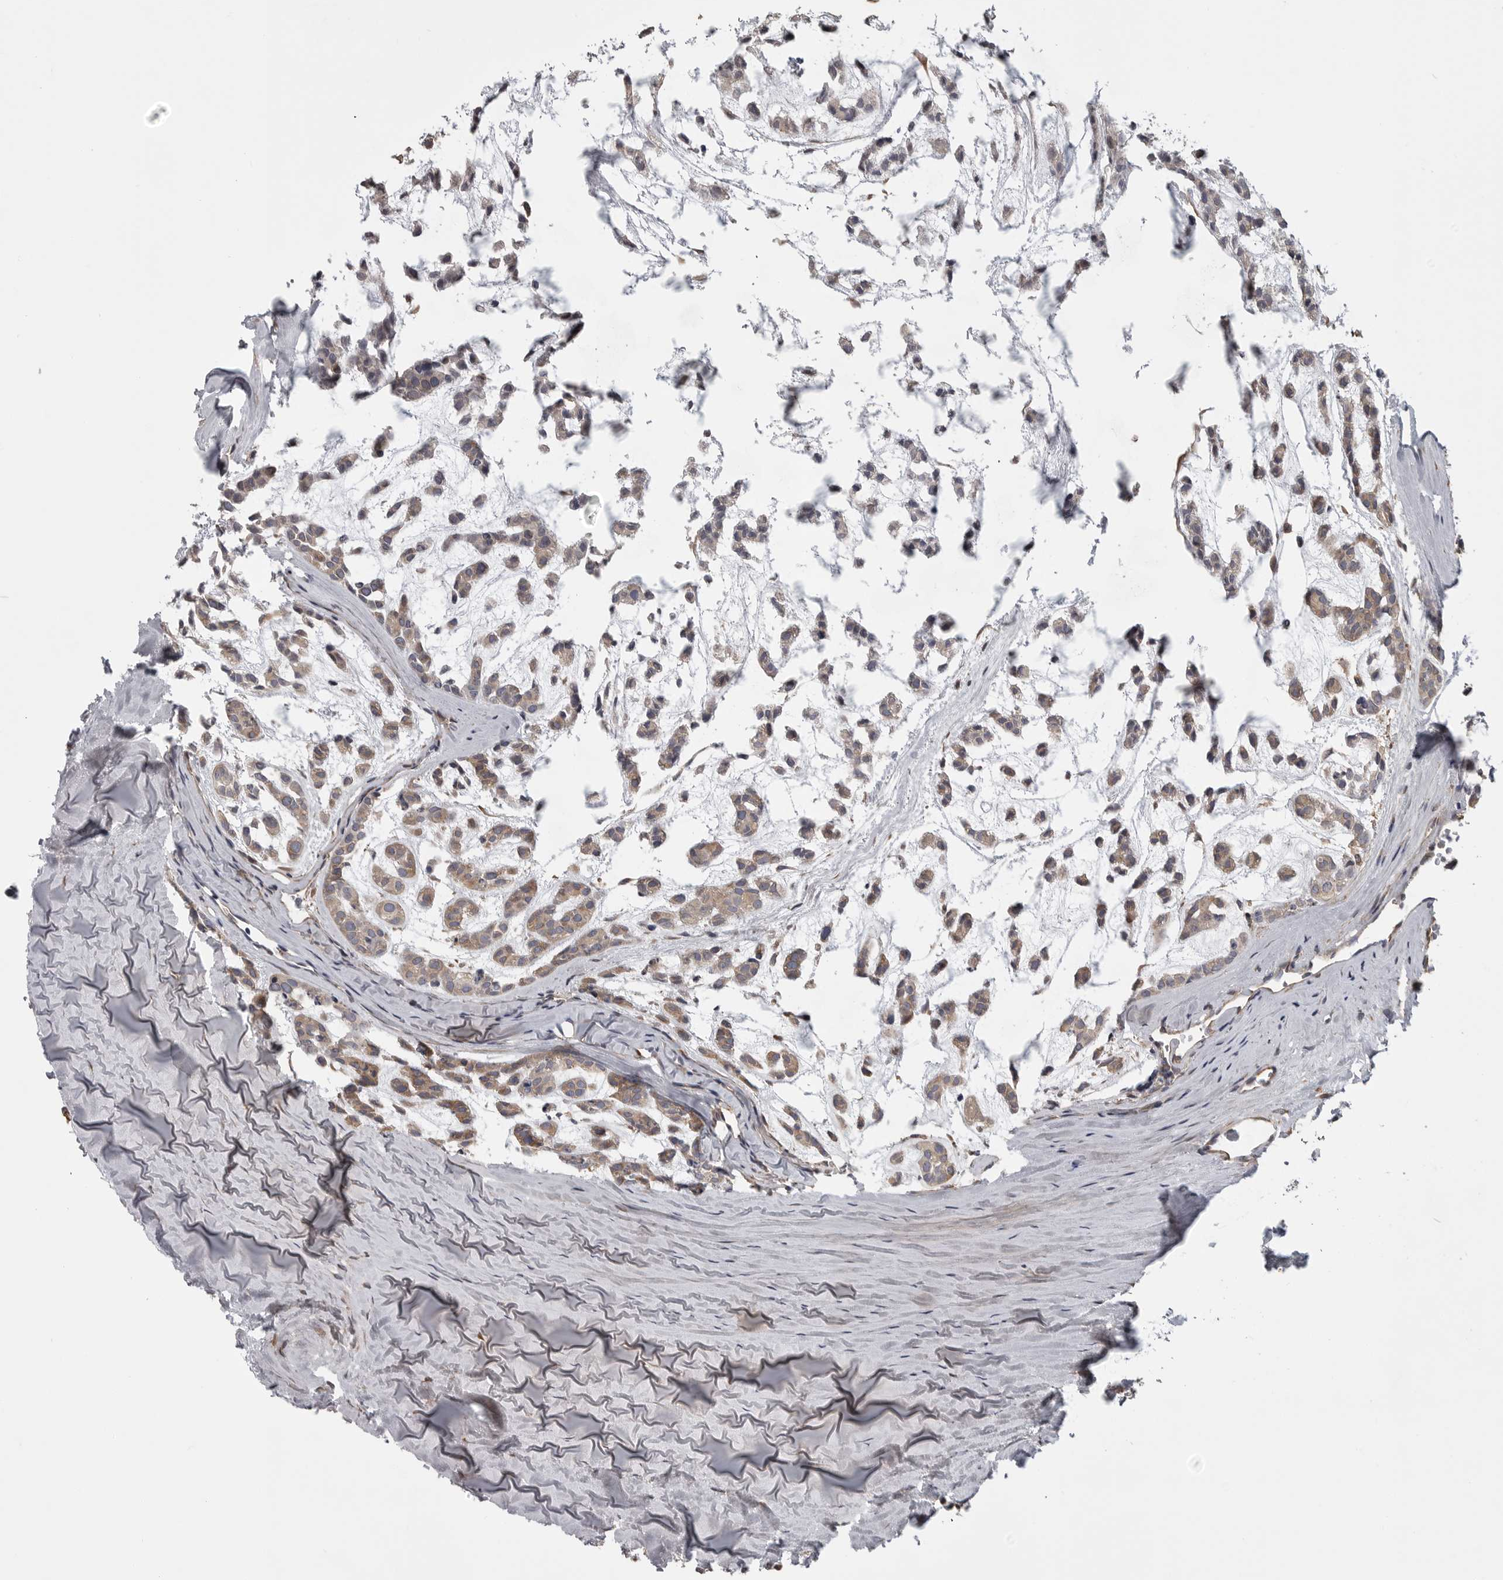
{"staining": {"intensity": "moderate", "quantity": ">75%", "location": "cytoplasmic/membranous"}, "tissue": "head and neck cancer", "cell_type": "Tumor cells", "image_type": "cancer", "snomed": [{"axis": "morphology", "description": "Adenocarcinoma, NOS"}, {"axis": "morphology", "description": "Adenoma, NOS"}, {"axis": "topography", "description": "Head-Neck"}], "caption": "Head and neck cancer (adenocarcinoma) stained with a brown dye exhibits moderate cytoplasmic/membranous positive staining in about >75% of tumor cells.", "gene": "ZNRF1", "patient": {"sex": "female", "age": 55}}